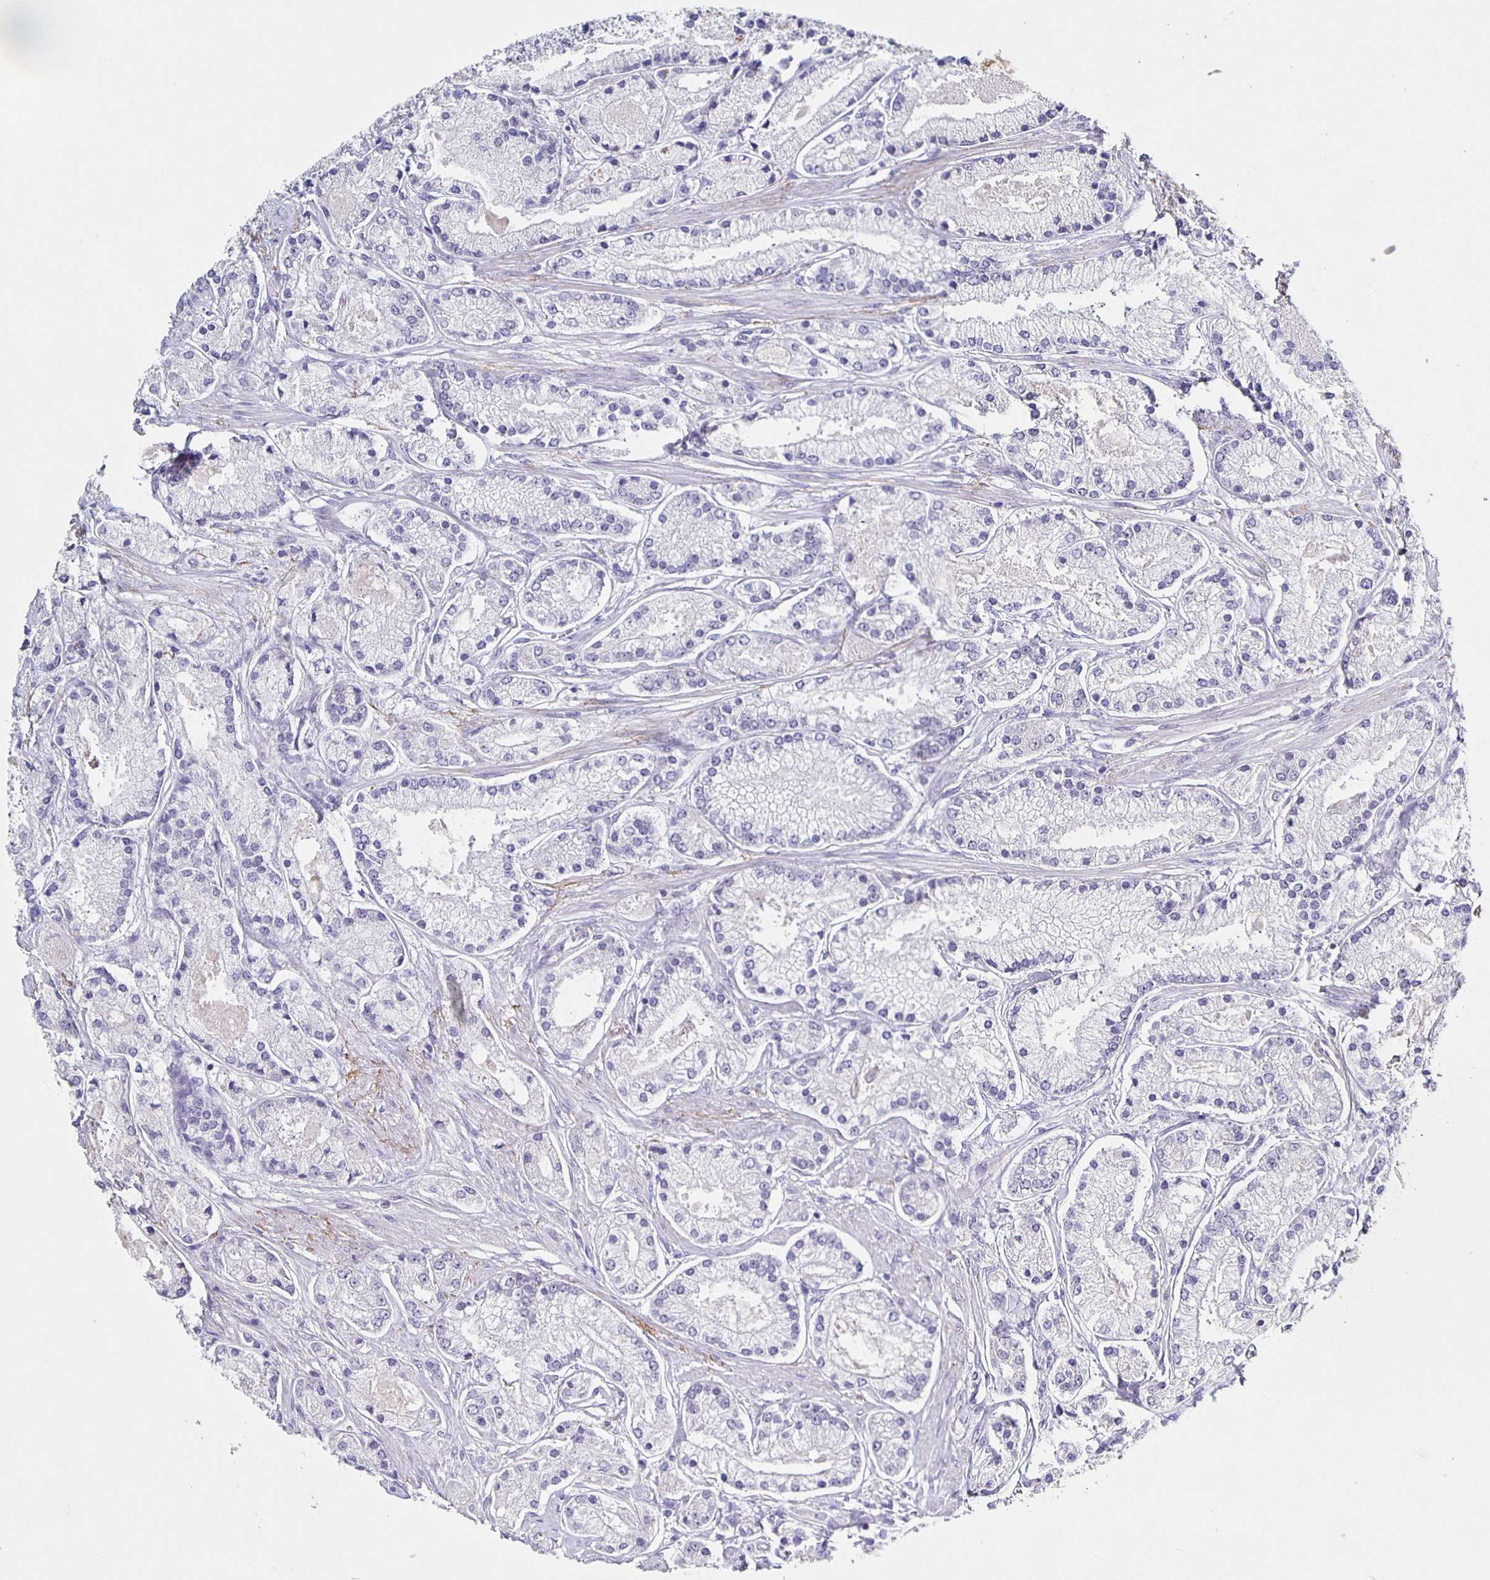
{"staining": {"intensity": "negative", "quantity": "none", "location": "none"}, "tissue": "prostate cancer", "cell_type": "Tumor cells", "image_type": "cancer", "snomed": [{"axis": "morphology", "description": "Adenocarcinoma, High grade"}, {"axis": "topography", "description": "Prostate"}], "caption": "A high-resolution micrograph shows immunohistochemistry staining of prostate cancer (adenocarcinoma (high-grade)), which shows no significant staining in tumor cells.", "gene": "CARNS1", "patient": {"sex": "male", "age": 67}}